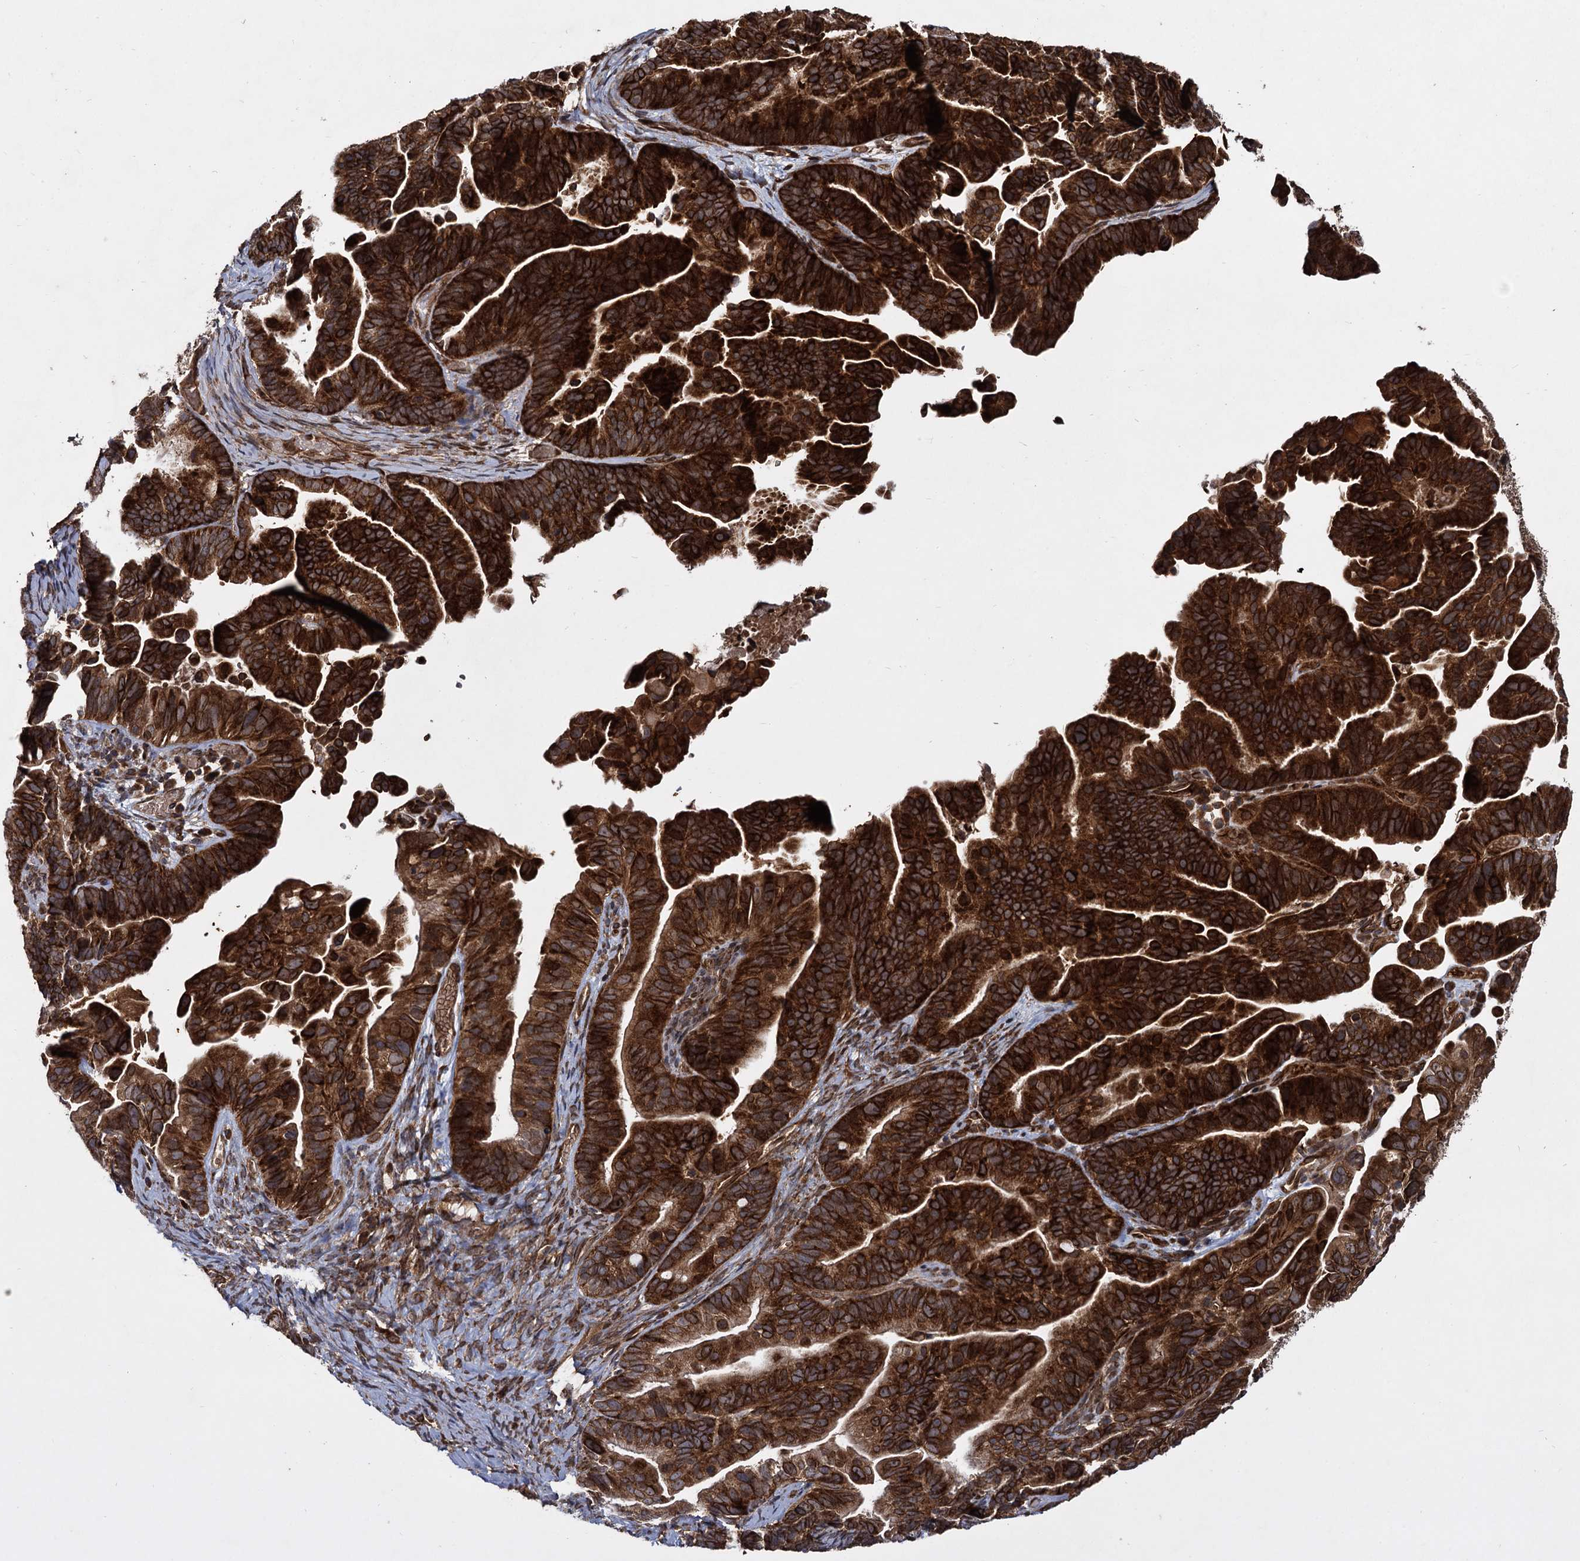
{"staining": {"intensity": "strong", "quantity": ">75%", "location": "cytoplasmic/membranous"}, "tissue": "ovarian cancer", "cell_type": "Tumor cells", "image_type": "cancer", "snomed": [{"axis": "morphology", "description": "Cystadenocarcinoma, serous, NOS"}, {"axis": "topography", "description": "Ovary"}], "caption": "Human serous cystadenocarcinoma (ovarian) stained with a protein marker shows strong staining in tumor cells.", "gene": "DCP1B", "patient": {"sex": "female", "age": 56}}